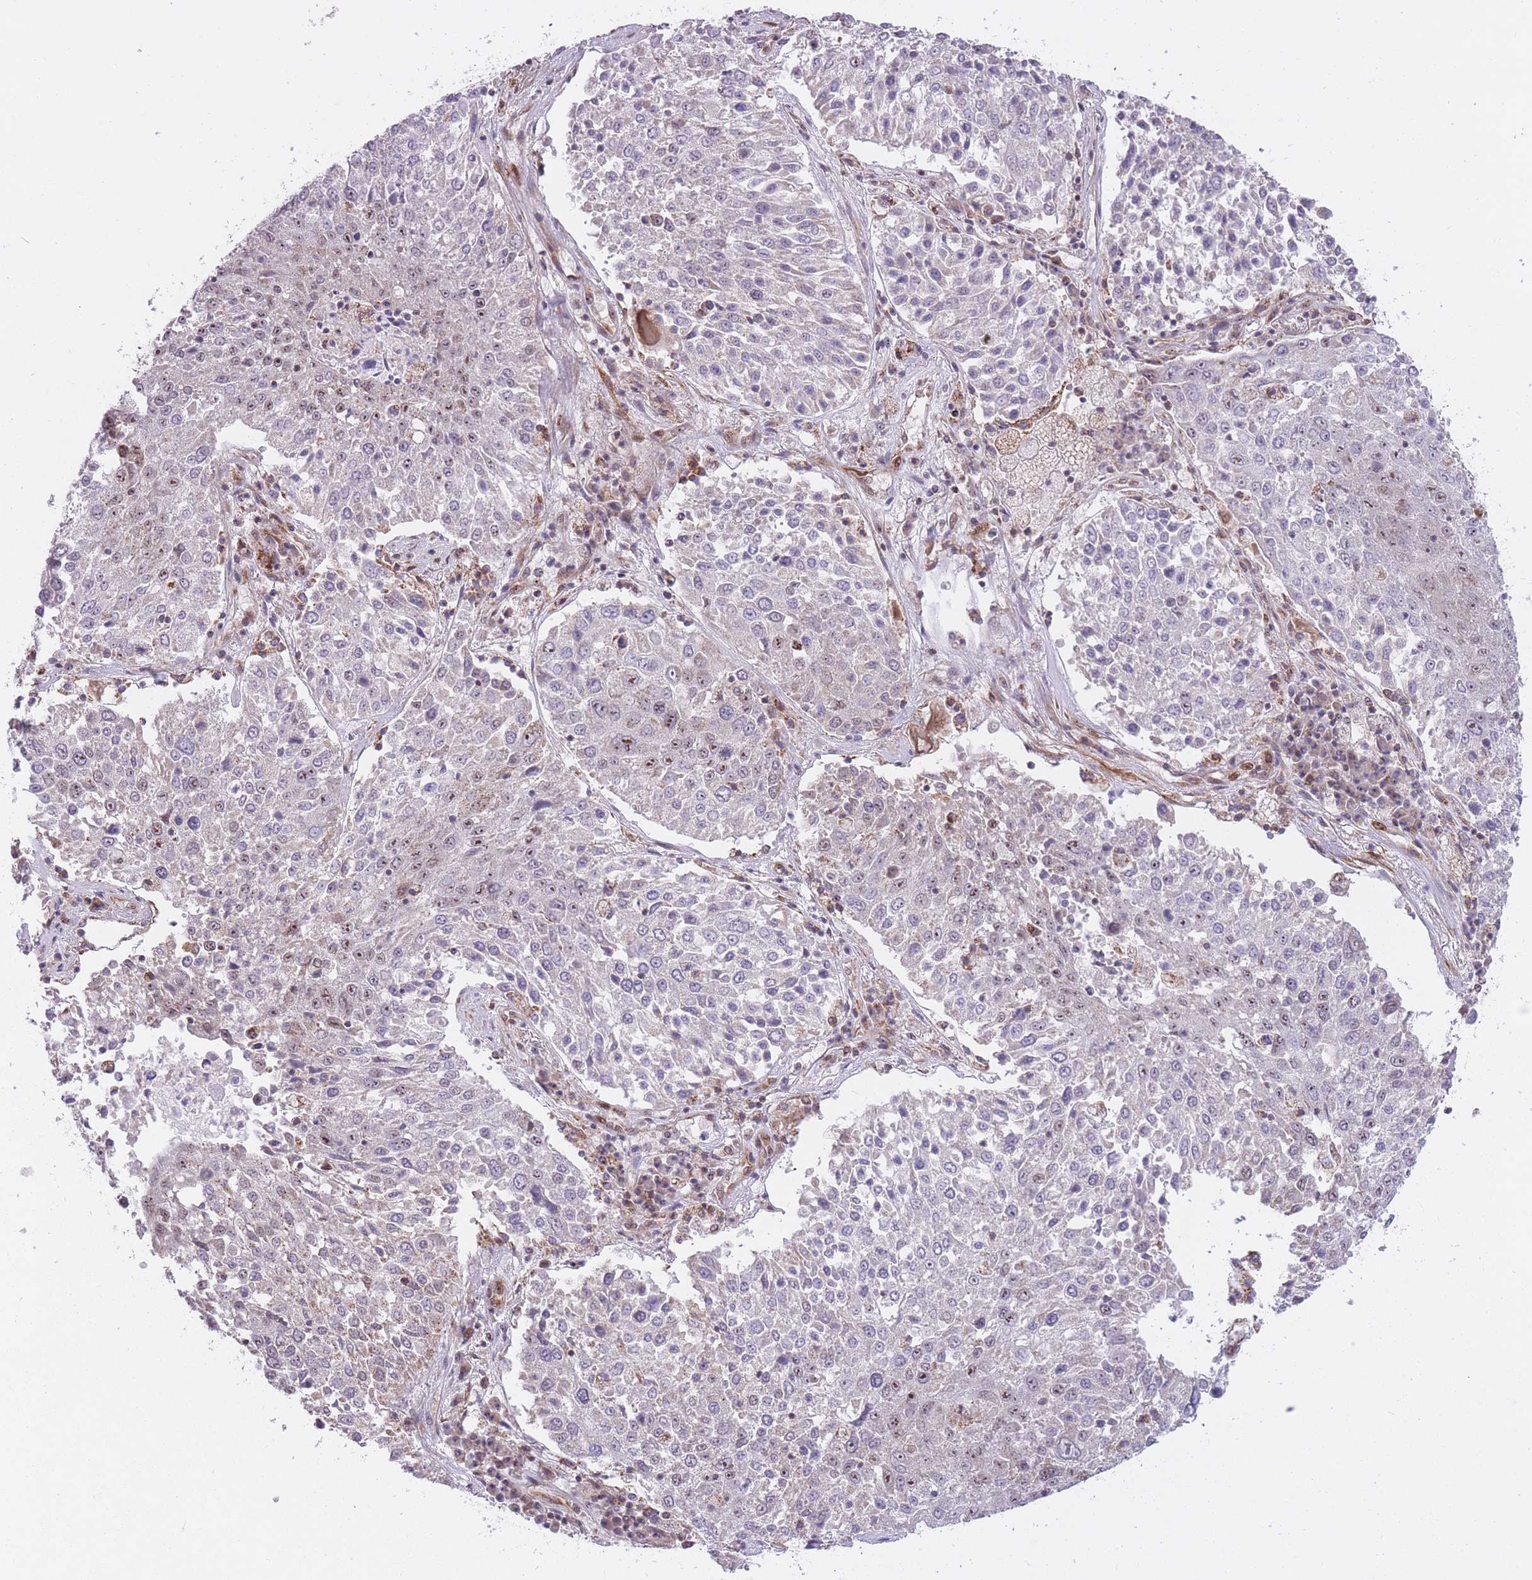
{"staining": {"intensity": "negative", "quantity": "none", "location": "none"}, "tissue": "lung cancer", "cell_type": "Tumor cells", "image_type": "cancer", "snomed": [{"axis": "morphology", "description": "Squamous cell carcinoma, NOS"}, {"axis": "topography", "description": "Lung"}], "caption": "A micrograph of squamous cell carcinoma (lung) stained for a protein exhibits no brown staining in tumor cells.", "gene": "DPYSL4", "patient": {"sex": "male", "age": 65}}